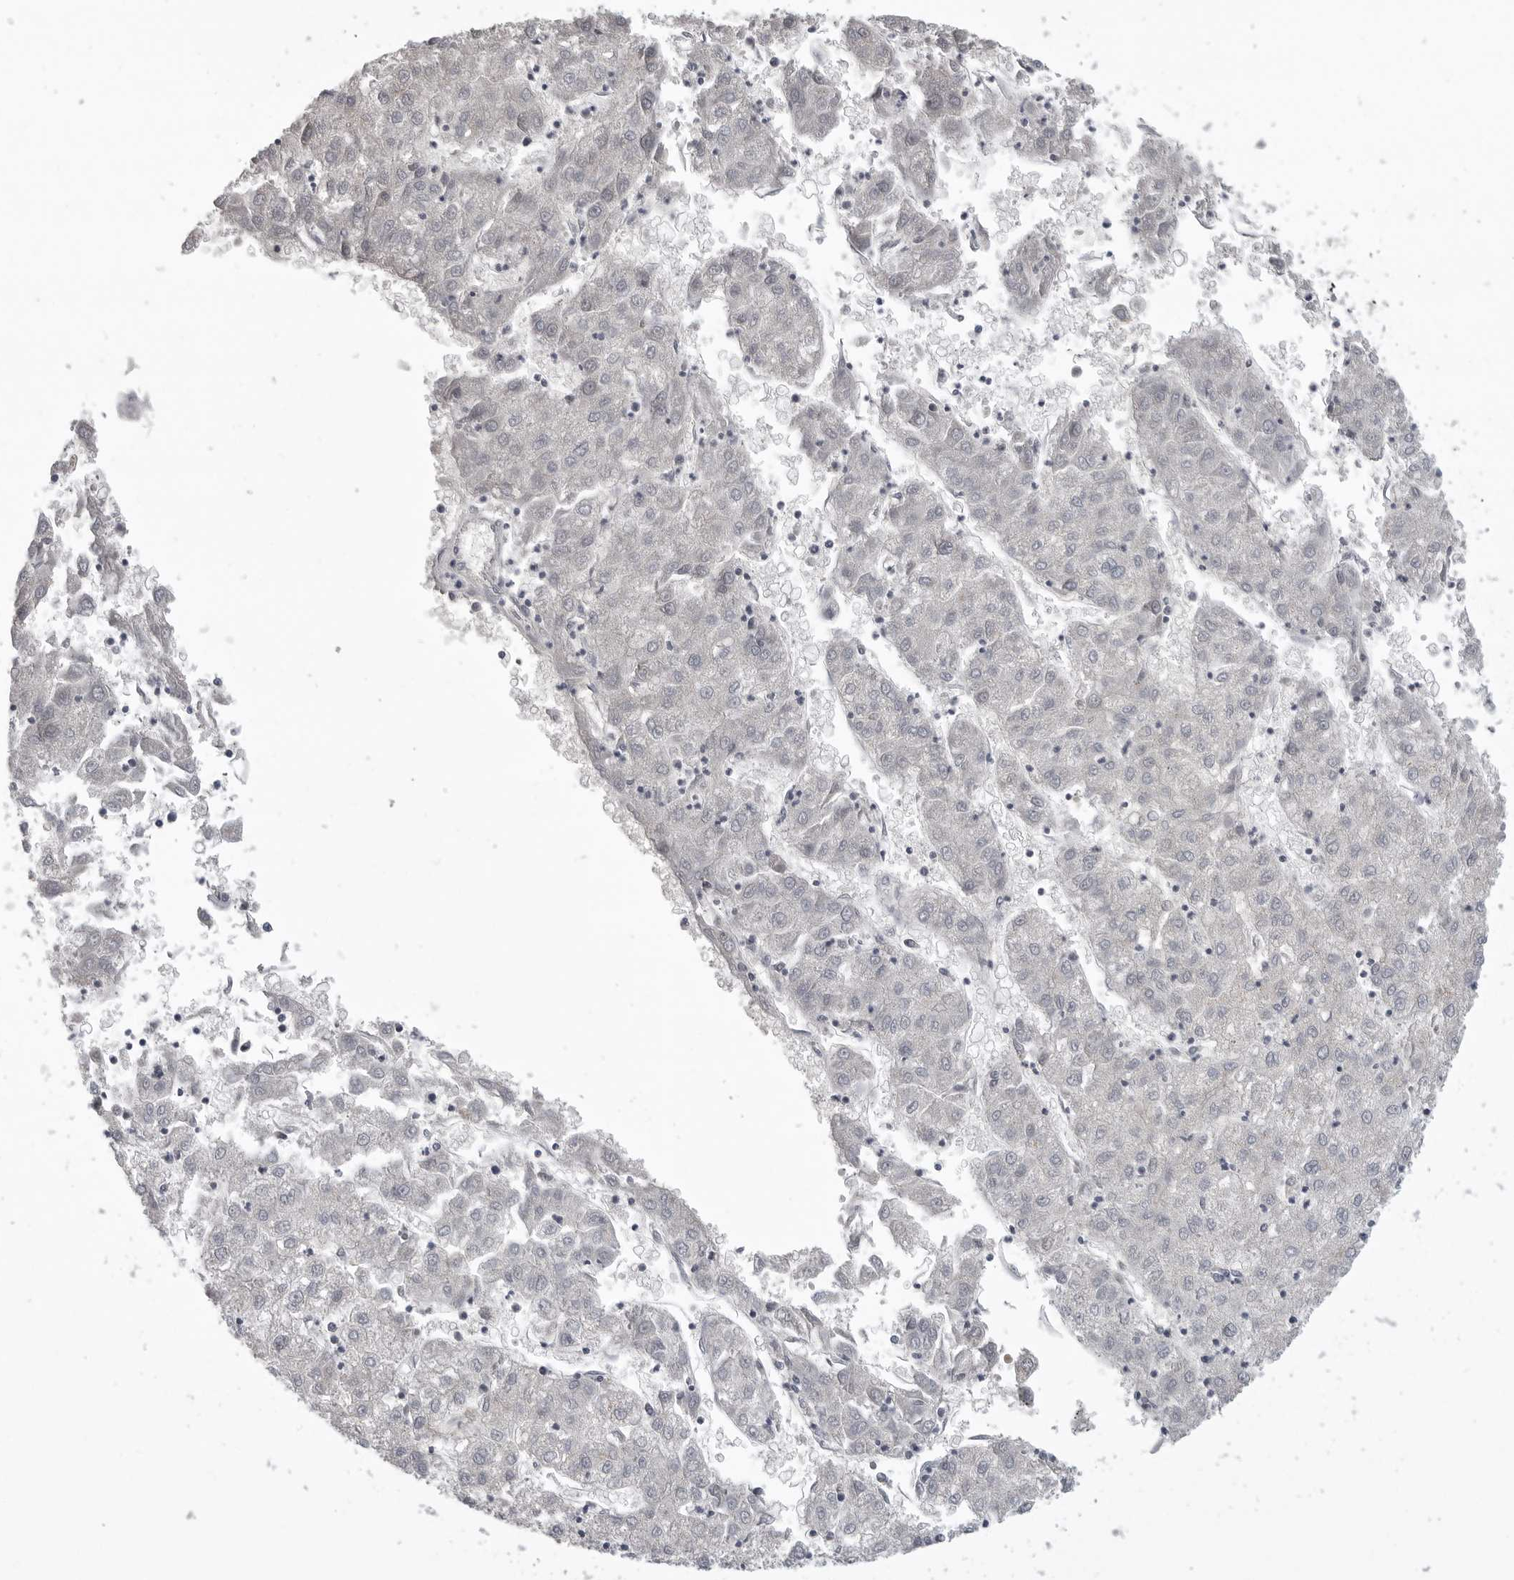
{"staining": {"intensity": "negative", "quantity": "none", "location": "none"}, "tissue": "liver cancer", "cell_type": "Tumor cells", "image_type": "cancer", "snomed": [{"axis": "morphology", "description": "Carcinoma, Hepatocellular, NOS"}, {"axis": "topography", "description": "Liver"}], "caption": "This is an immunohistochemistry micrograph of human liver cancer. There is no expression in tumor cells.", "gene": "SERPING1", "patient": {"sex": "male", "age": 72}}